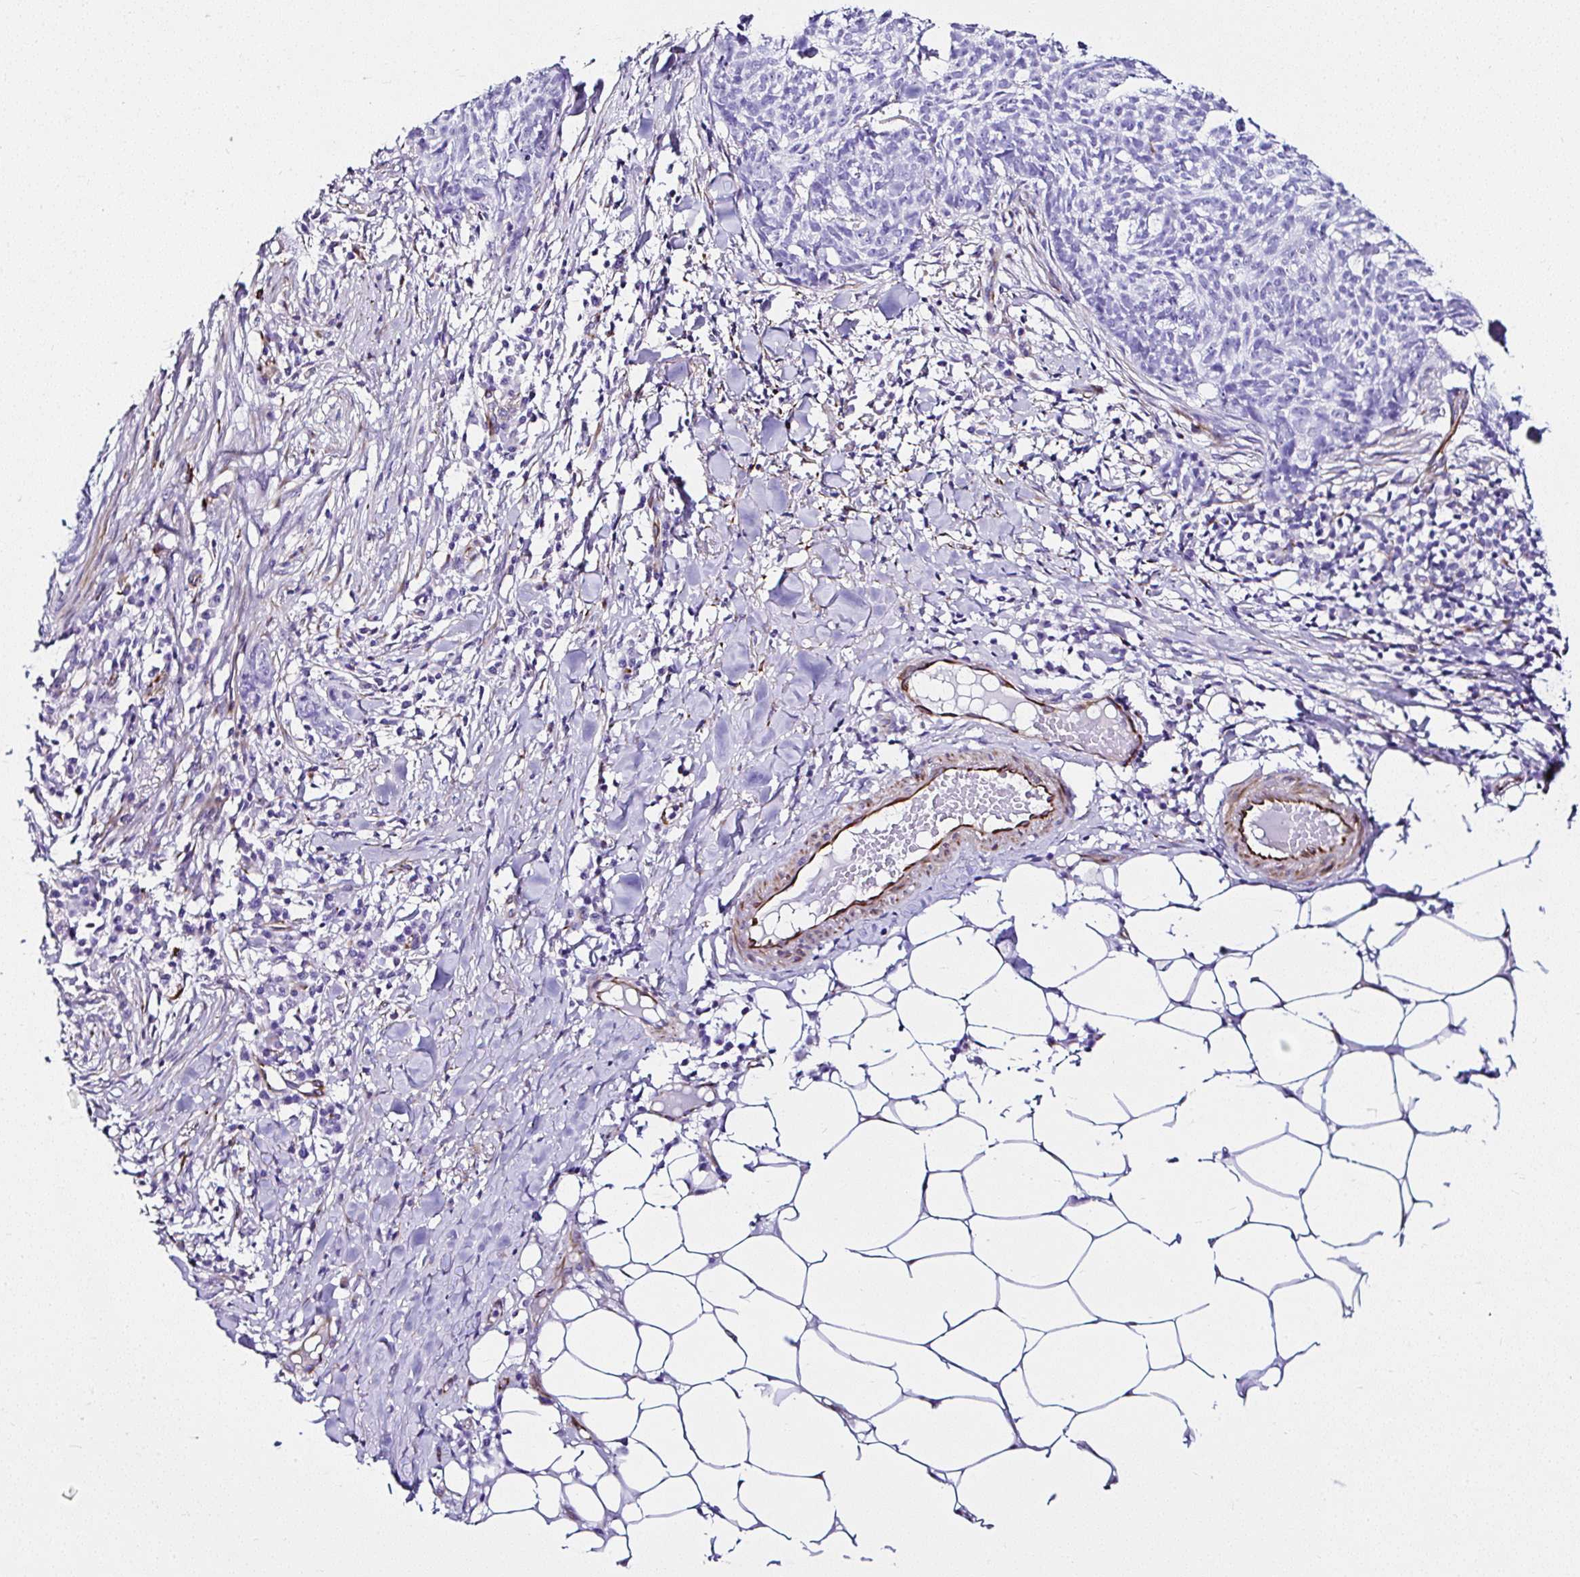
{"staining": {"intensity": "negative", "quantity": "none", "location": "none"}, "tissue": "skin cancer", "cell_type": "Tumor cells", "image_type": "cancer", "snomed": [{"axis": "morphology", "description": "Basal cell carcinoma"}, {"axis": "topography", "description": "Skin"}], "caption": "Immunohistochemistry (IHC) histopathology image of skin basal cell carcinoma stained for a protein (brown), which displays no expression in tumor cells.", "gene": "DEPDC5", "patient": {"sex": "female", "age": 93}}